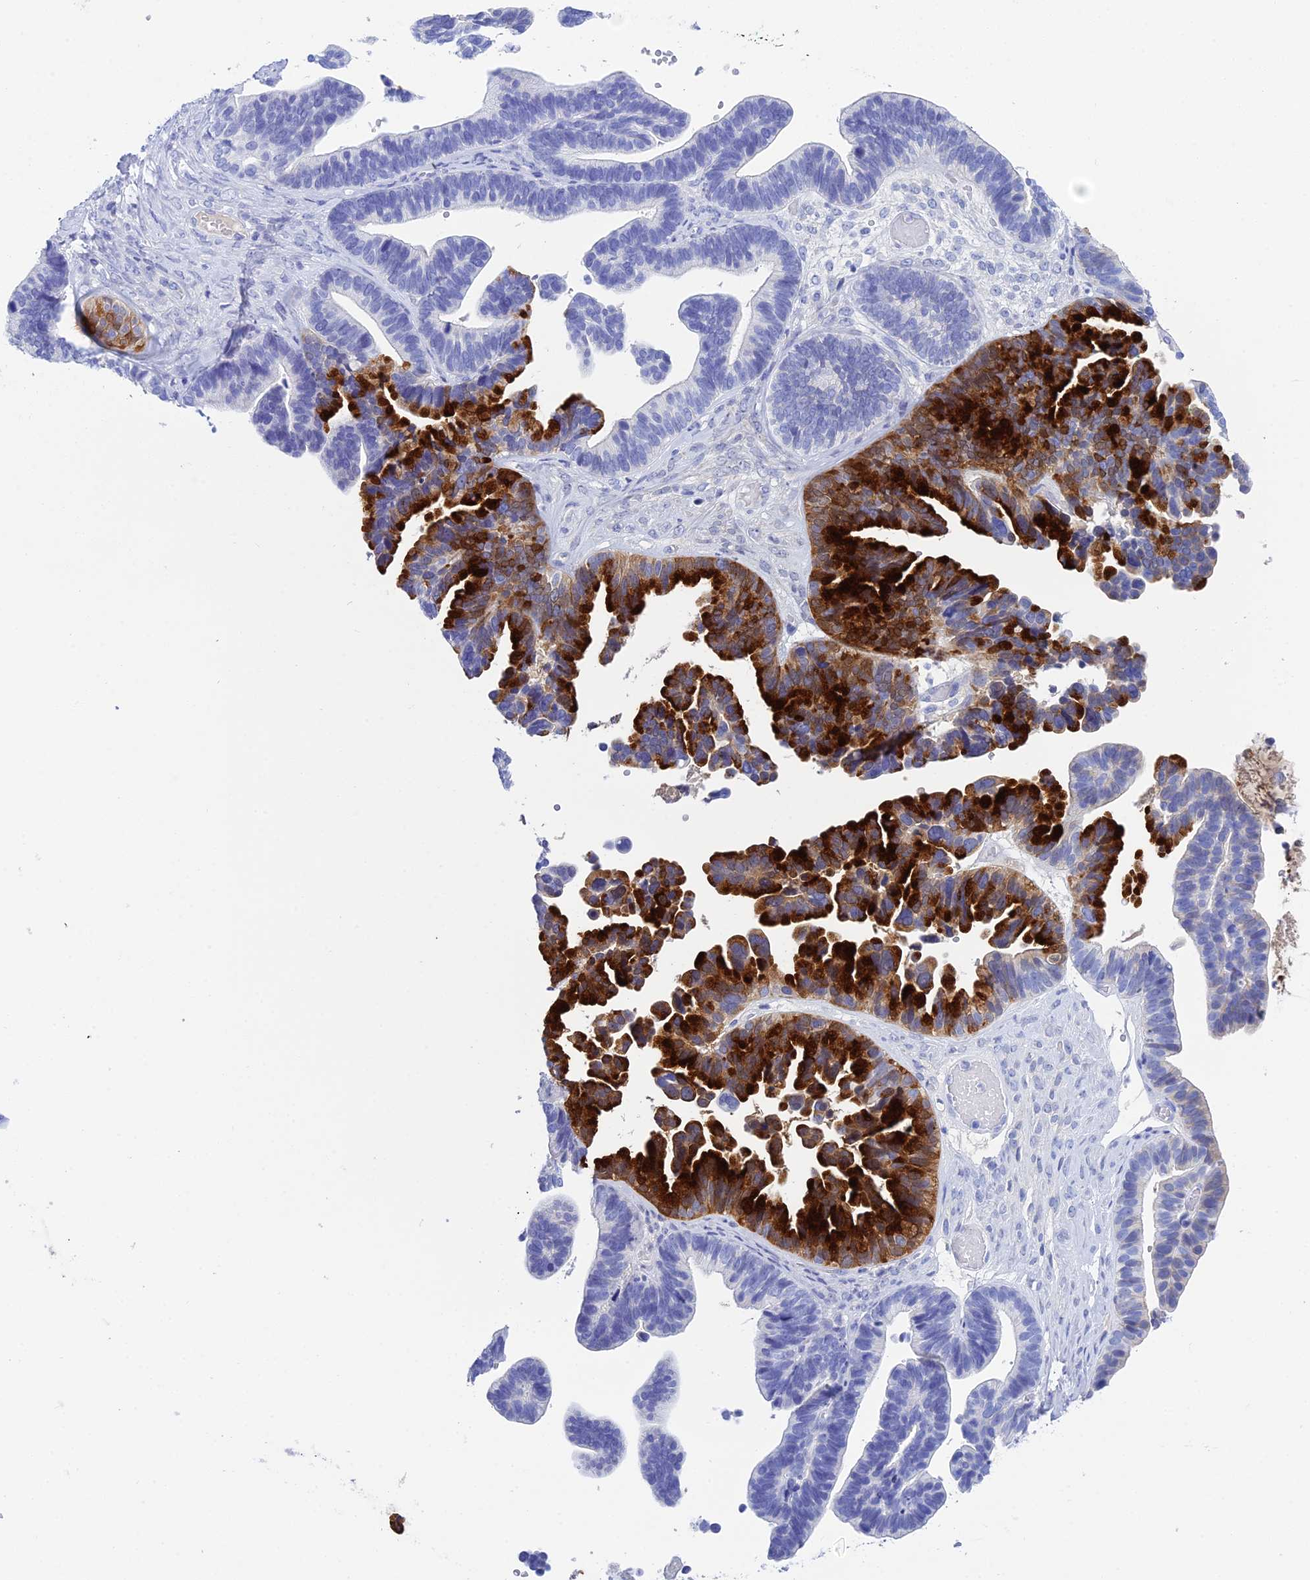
{"staining": {"intensity": "strong", "quantity": "25%-75%", "location": "cytoplasmic/membranous"}, "tissue": "ovarian cancer", "cell_type": "Tumor cells", "image_type": "cancer", "snomed": [{"axis": "morphology", "description": "Cystadenocarcinoma, serous, NOS"}, {"axis": "topography", "description": "Ovary"}], "caption": "Serous cystadenocarcinoma (ovarian) stained with DAB immunohistochemistry displays high levels of strong cytoplasmic/membranous staining in about 25%-75% of tumor cells.", "gene": "REG1A", "patient": {"sex": "female", "age": 56}}